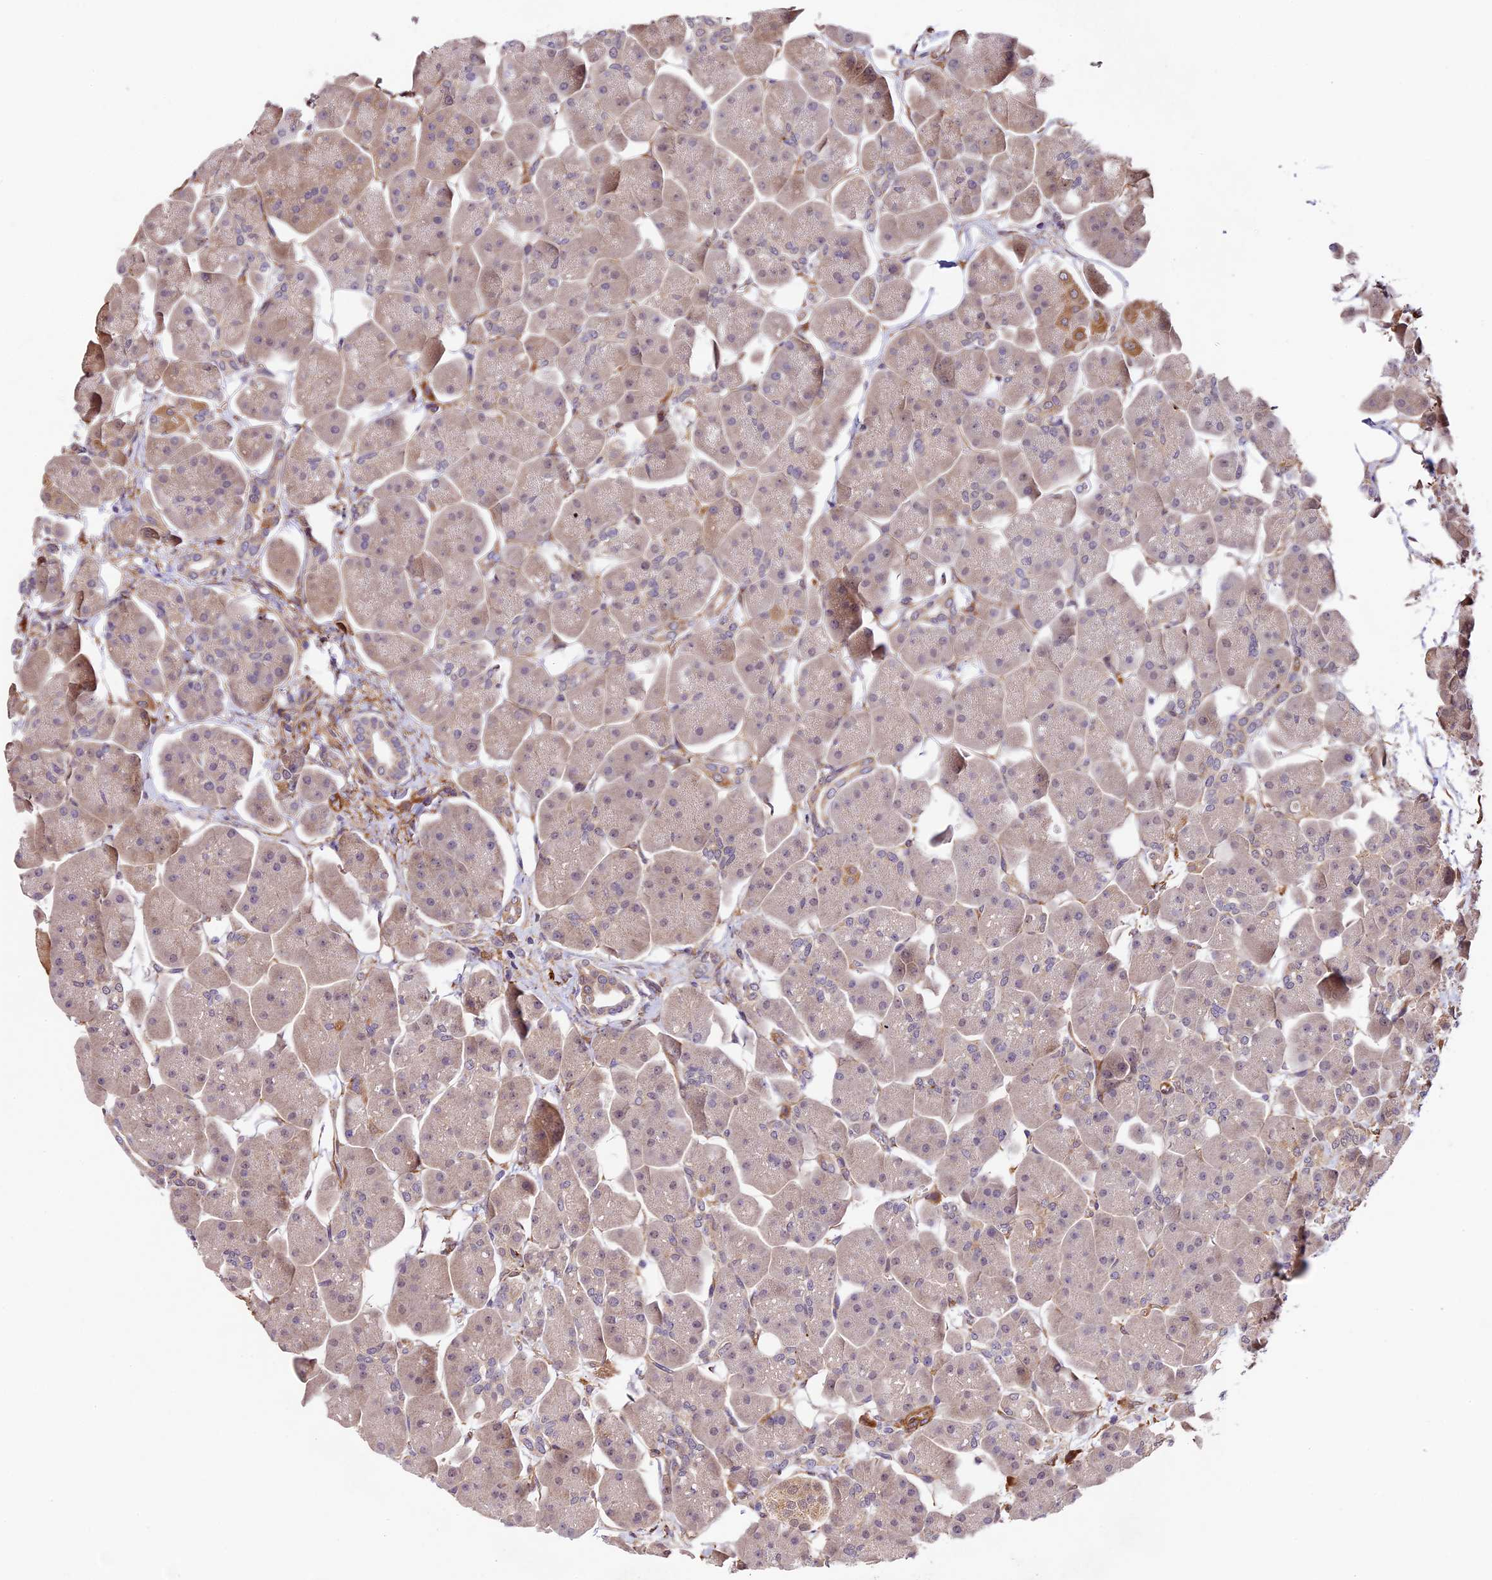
{"staining": {"intensity": "weak", "quantity": "<25%", "location": "cytoplasmic/membranous"}, "tissue": "pancreas", "cell_type": "Exocrine glandular cells", "image_type": "normal", "snomed": [{"axis": "morphology", "description": "Normal tissue, NOS"}, {"axis": "topography", "description": "Pancreas"}], "caption": "This histopathology image is of benign pancreas stained with immunohistochemistry (IHC) to label a protein in brown with the nuclei are counter-stained blue. There is no staining in exocrine glandular cells.", "gene": "LSM7", "patient": {"sex": "male", "age": 66}}